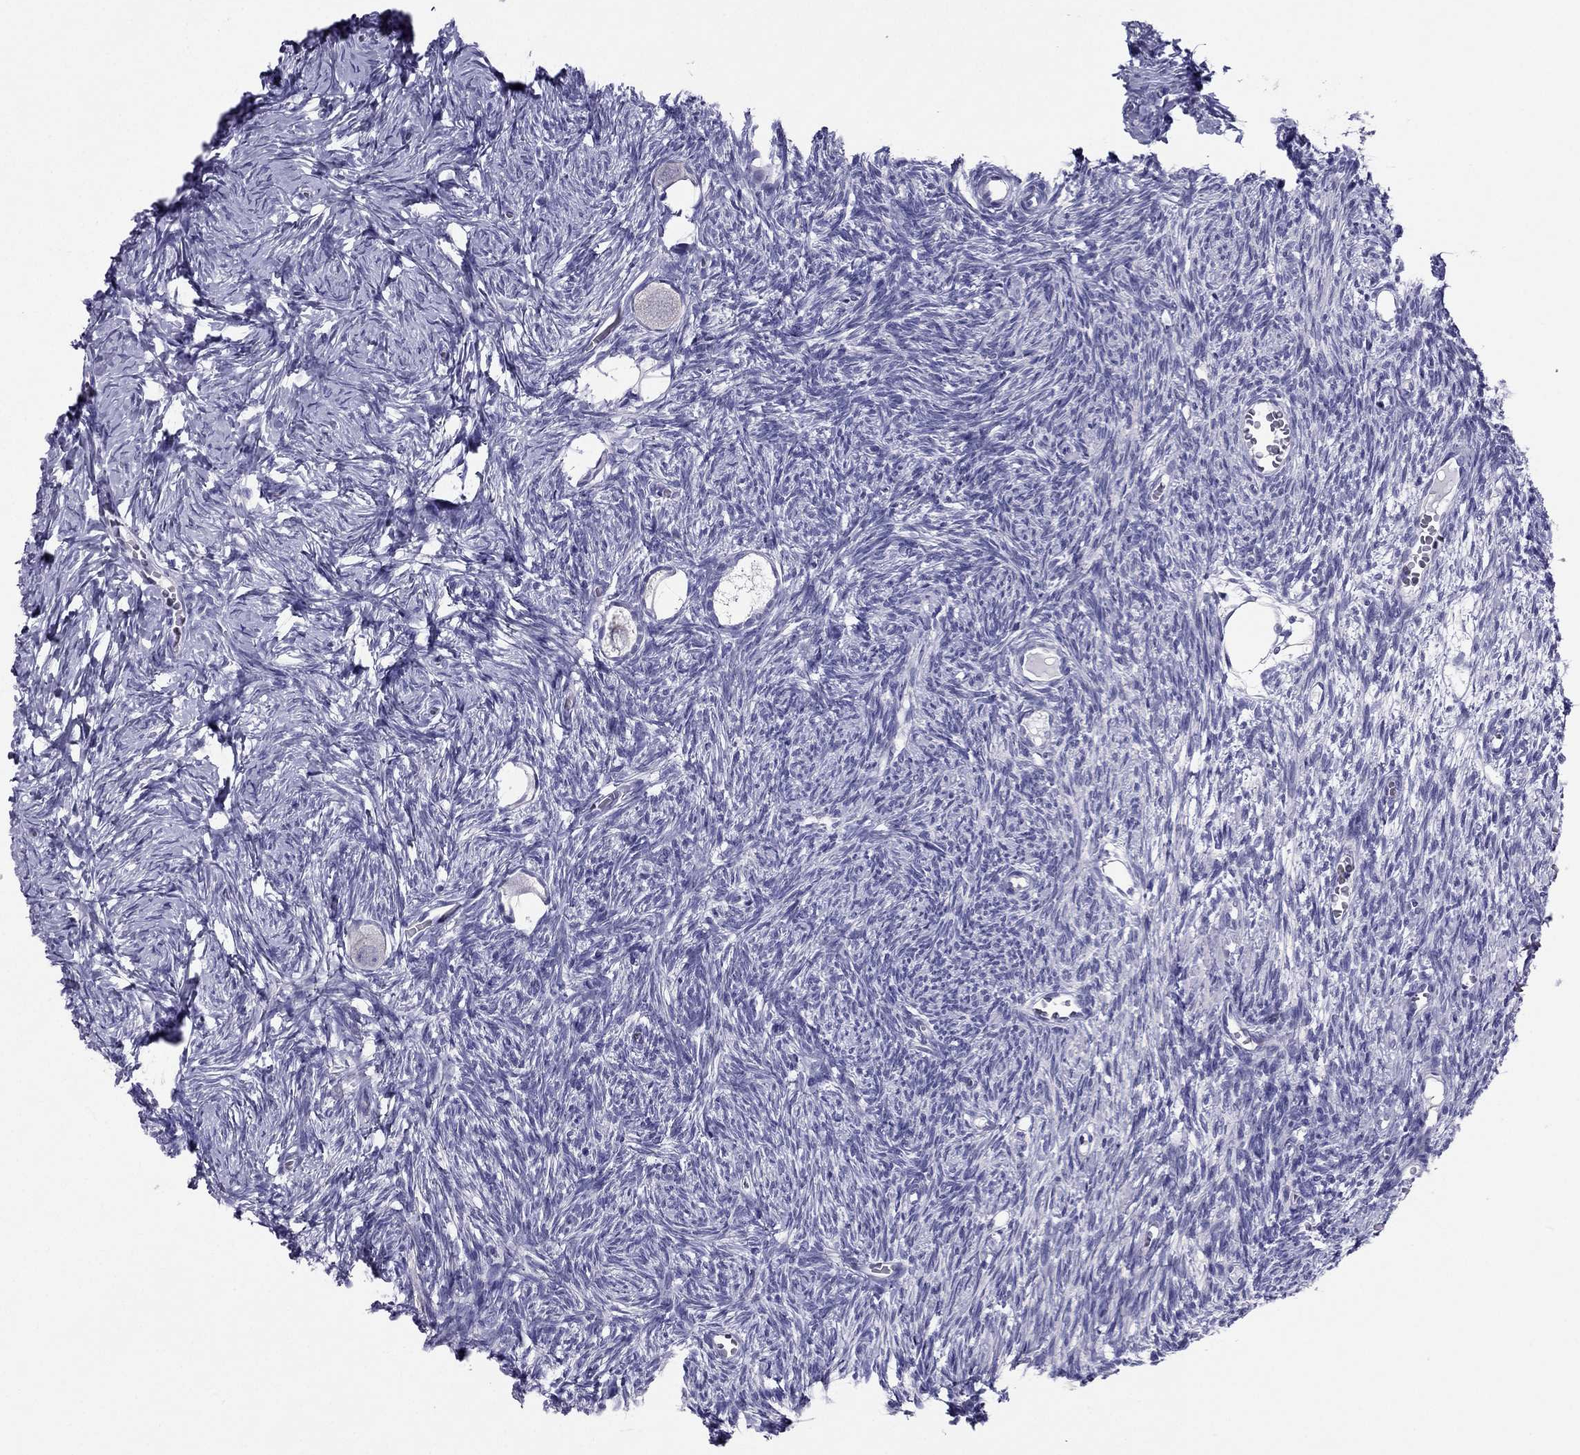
{"staining": {"intensity": "negative", "quantity": "none", "location": "none"}, "tissue": "ovary", "cell_type": "Follicle cells", "image_type": "normal", "snomed": [{"axis": "morphology", "description": "Normal tissue, NOS"}, {"axis": "topography", "description": "Ovary"}], "caption": "Immunohistochemical staining of benign ovary displays no significant staining in follicle cells. Brightfield microscopy of IHC stained with DAB (3,3'-diaminobenzidine) (brown) and hematoxylin (blue), captured at high magnification.", "gene": "PDE6A", "patient": {"sex": "female", "age": 27}}